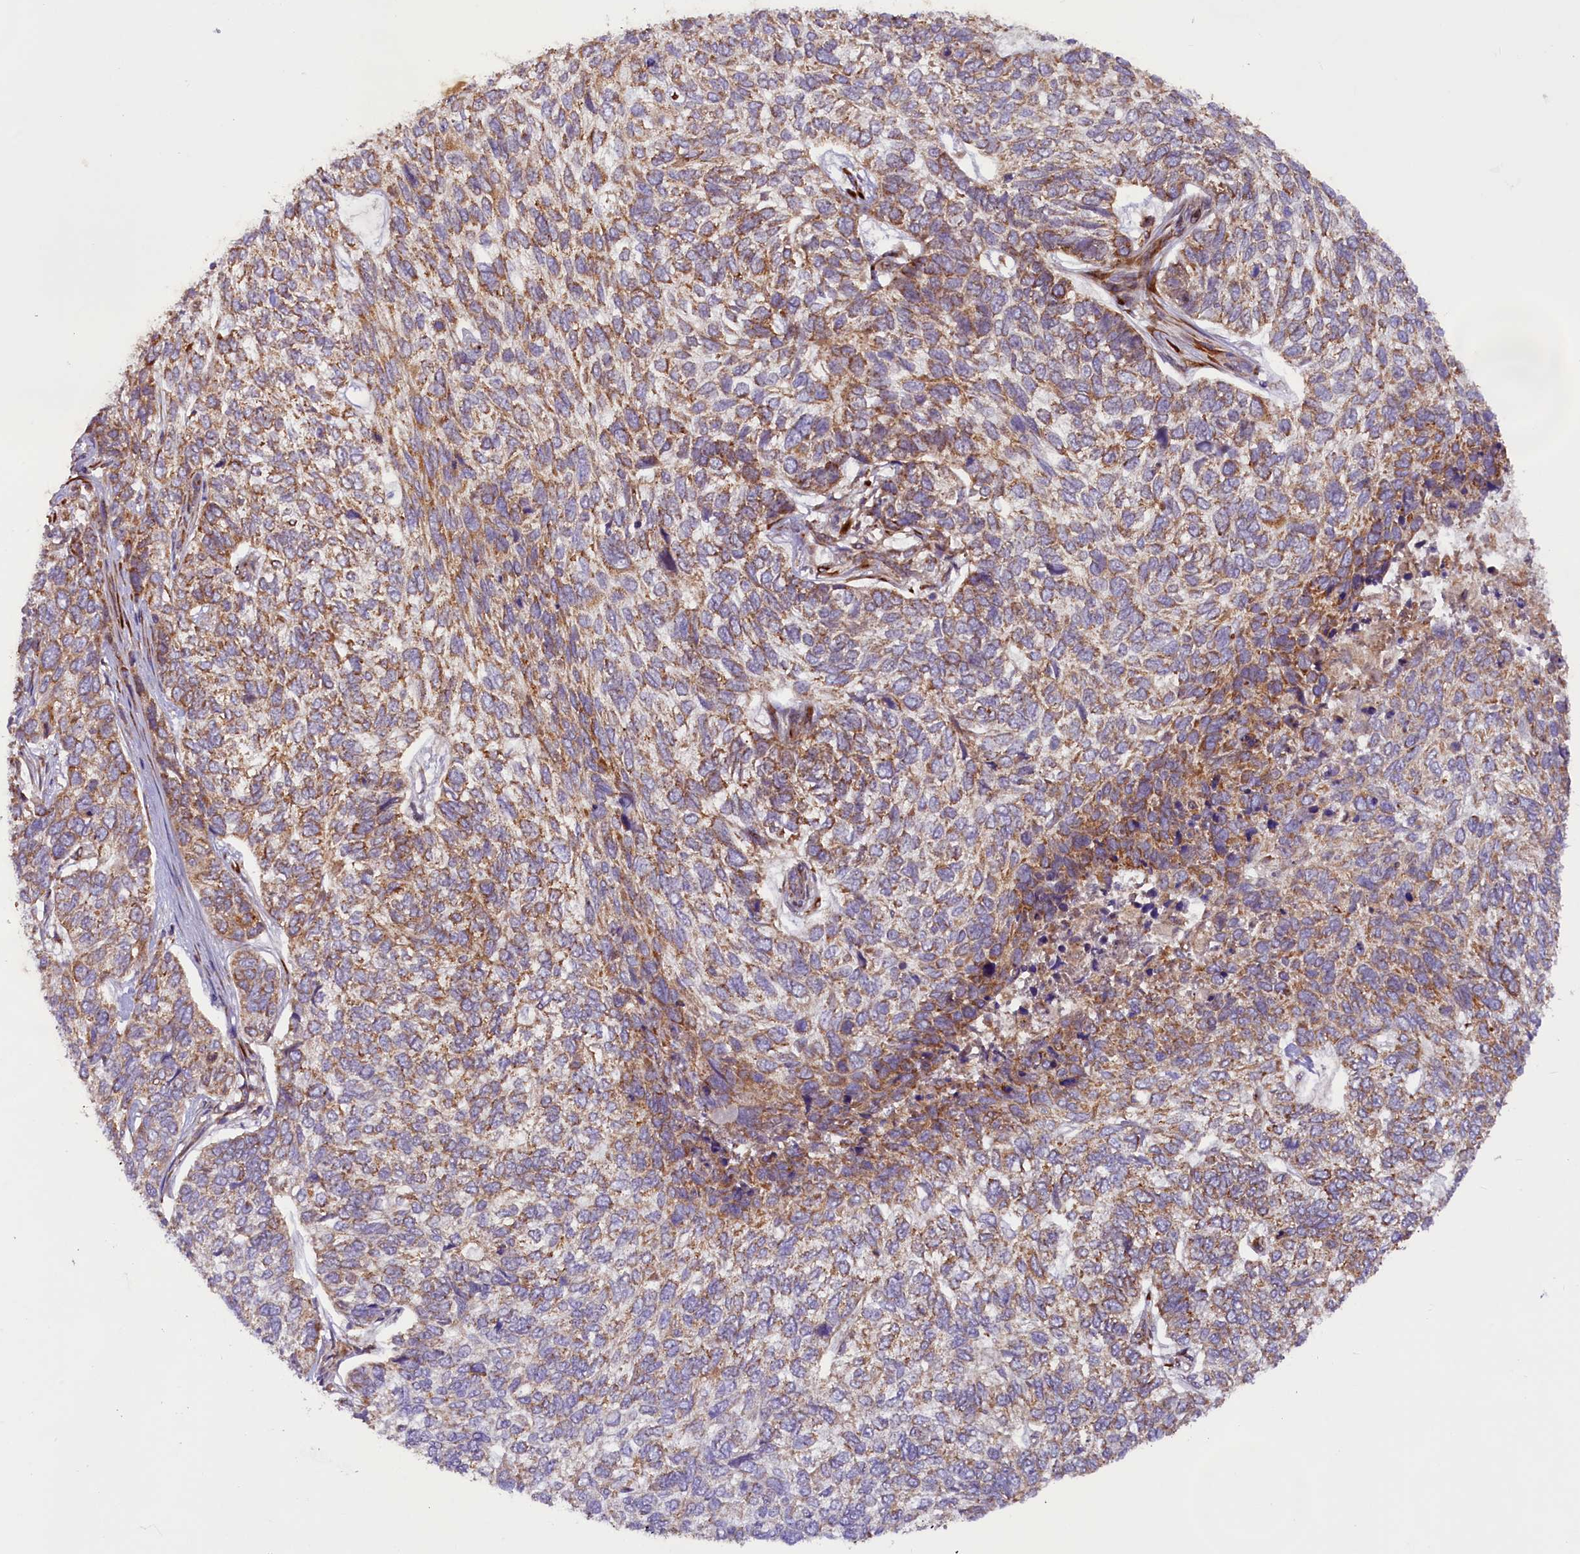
{"staining": {"intensity": "moderate", "quantity": ">75%", "location": "cytoplasmic/membranous"}, "tissue": "skin cancer", "cell_type": "Tumor cells", "image_type": "cancer", "snomed": [{"axis": "morphology", "description": "Basal cell carcinoma"}, {"axis": "topography", "description": "Skin"}], "caption": "DAB immunohistochemical staining of basal cell carcinoma (skin) shows moderate cytoplasmic/membranous protein expression in about >75% of tumor cells. (DAB (3,3'-diaminobenzidine) = brown stain, brightfield microscopy at high magnification).", "gene": "SSC5D", "patient": {"sex": "female", "age": 65}}